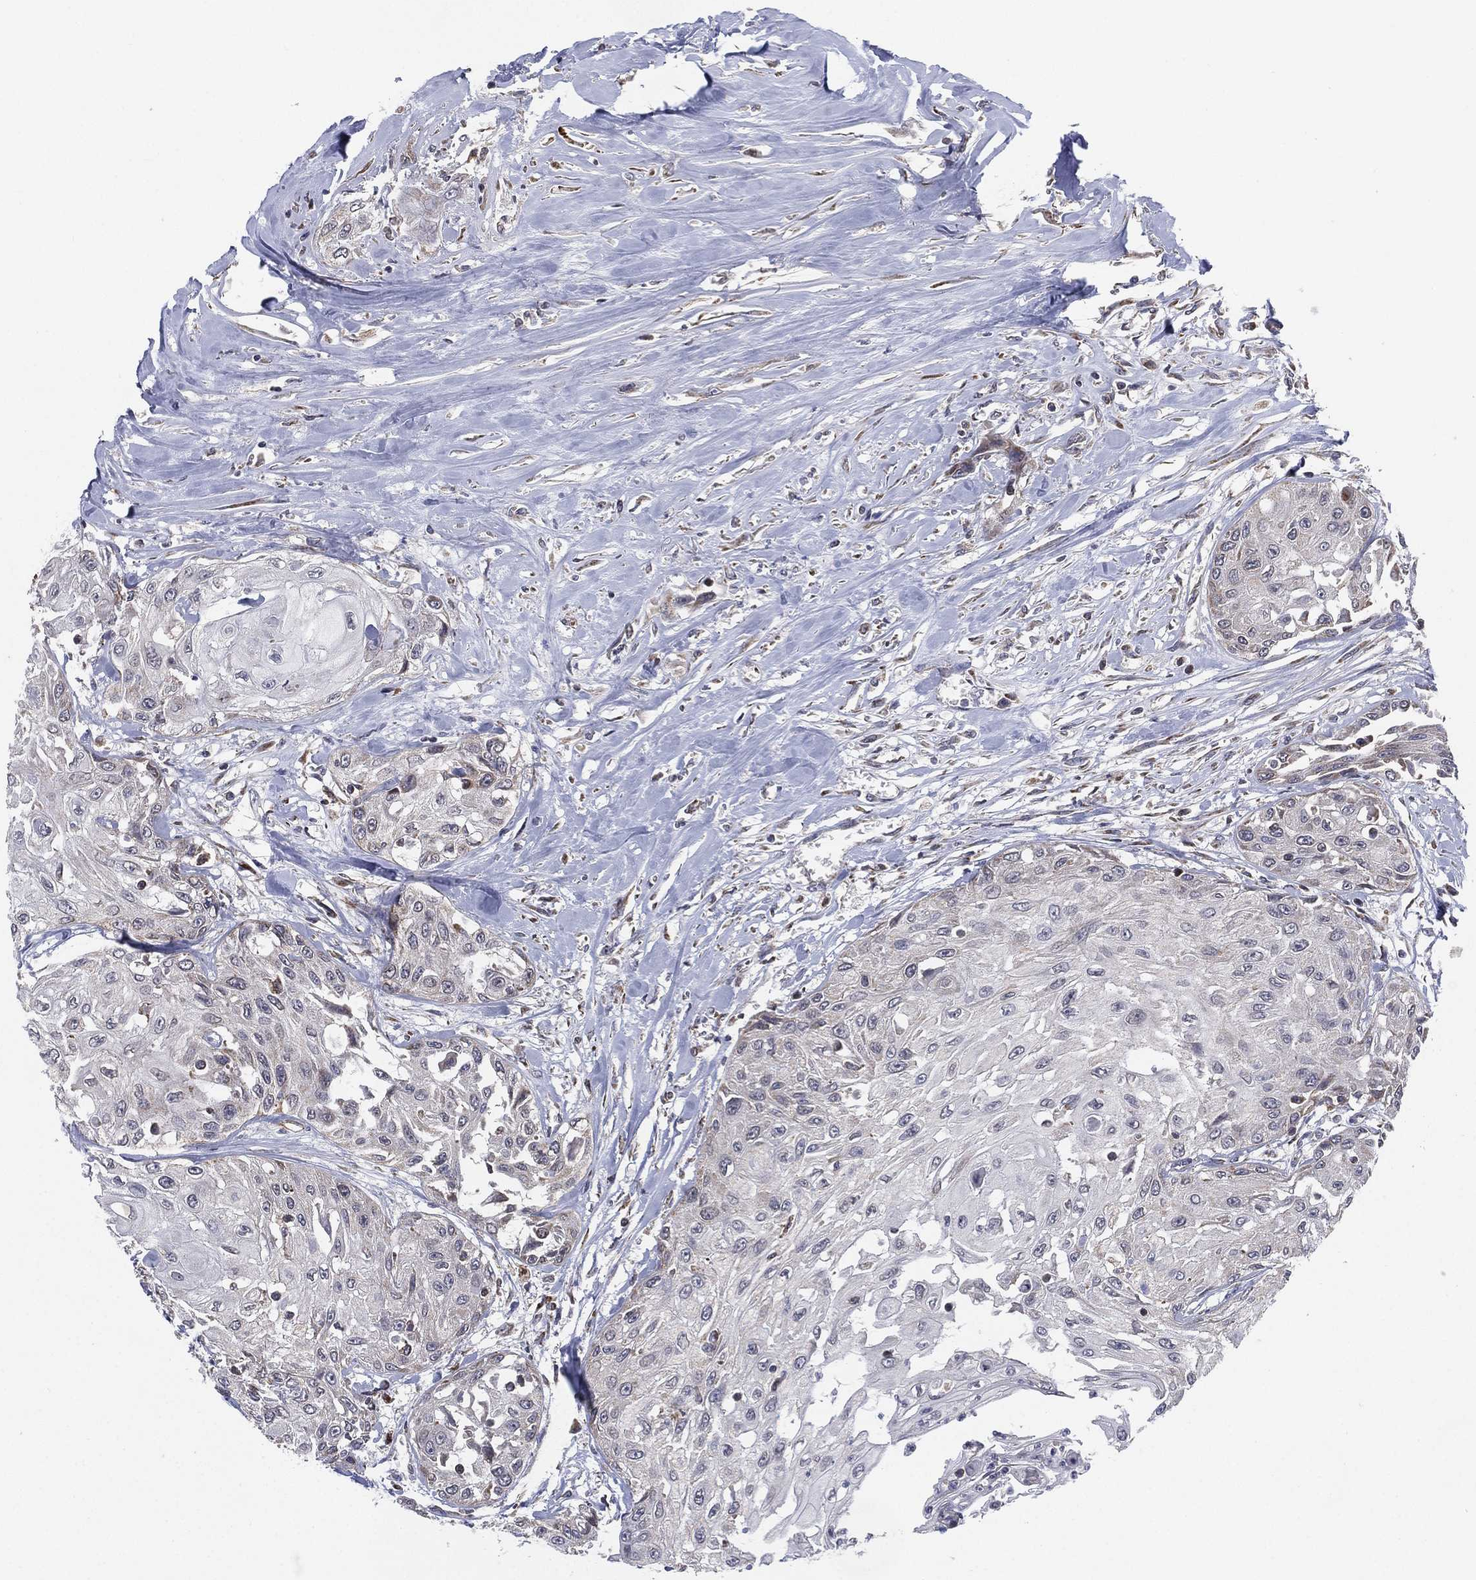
{"staining": {"intensity": "weak", "quantity": "<25%", "location": "cytoplasmic/membranous"}, "tissue": "head and neck cancer", "cell_type": "Tumor cells", "image_type": "cancer", "snomed": [{"axis": "morphology", "description": "Normal tissue, NOS"}, {"axis": "morphology", "description": "Squamous cell carcinoma, NOS"}, {"axis": "topography", "description": "Oral tissue"}, {"axis": "topography", "description": "Peripheral nerve tissue"}, {"axis": "topography", "description": "Head-Neck"}], "caption": "Immunohistochemistry (IHC) of human head and neck cancer displays no positivity in tumor cells.", "gene": "PSMG4", "patient": {"sex": "female", "age": 59}}